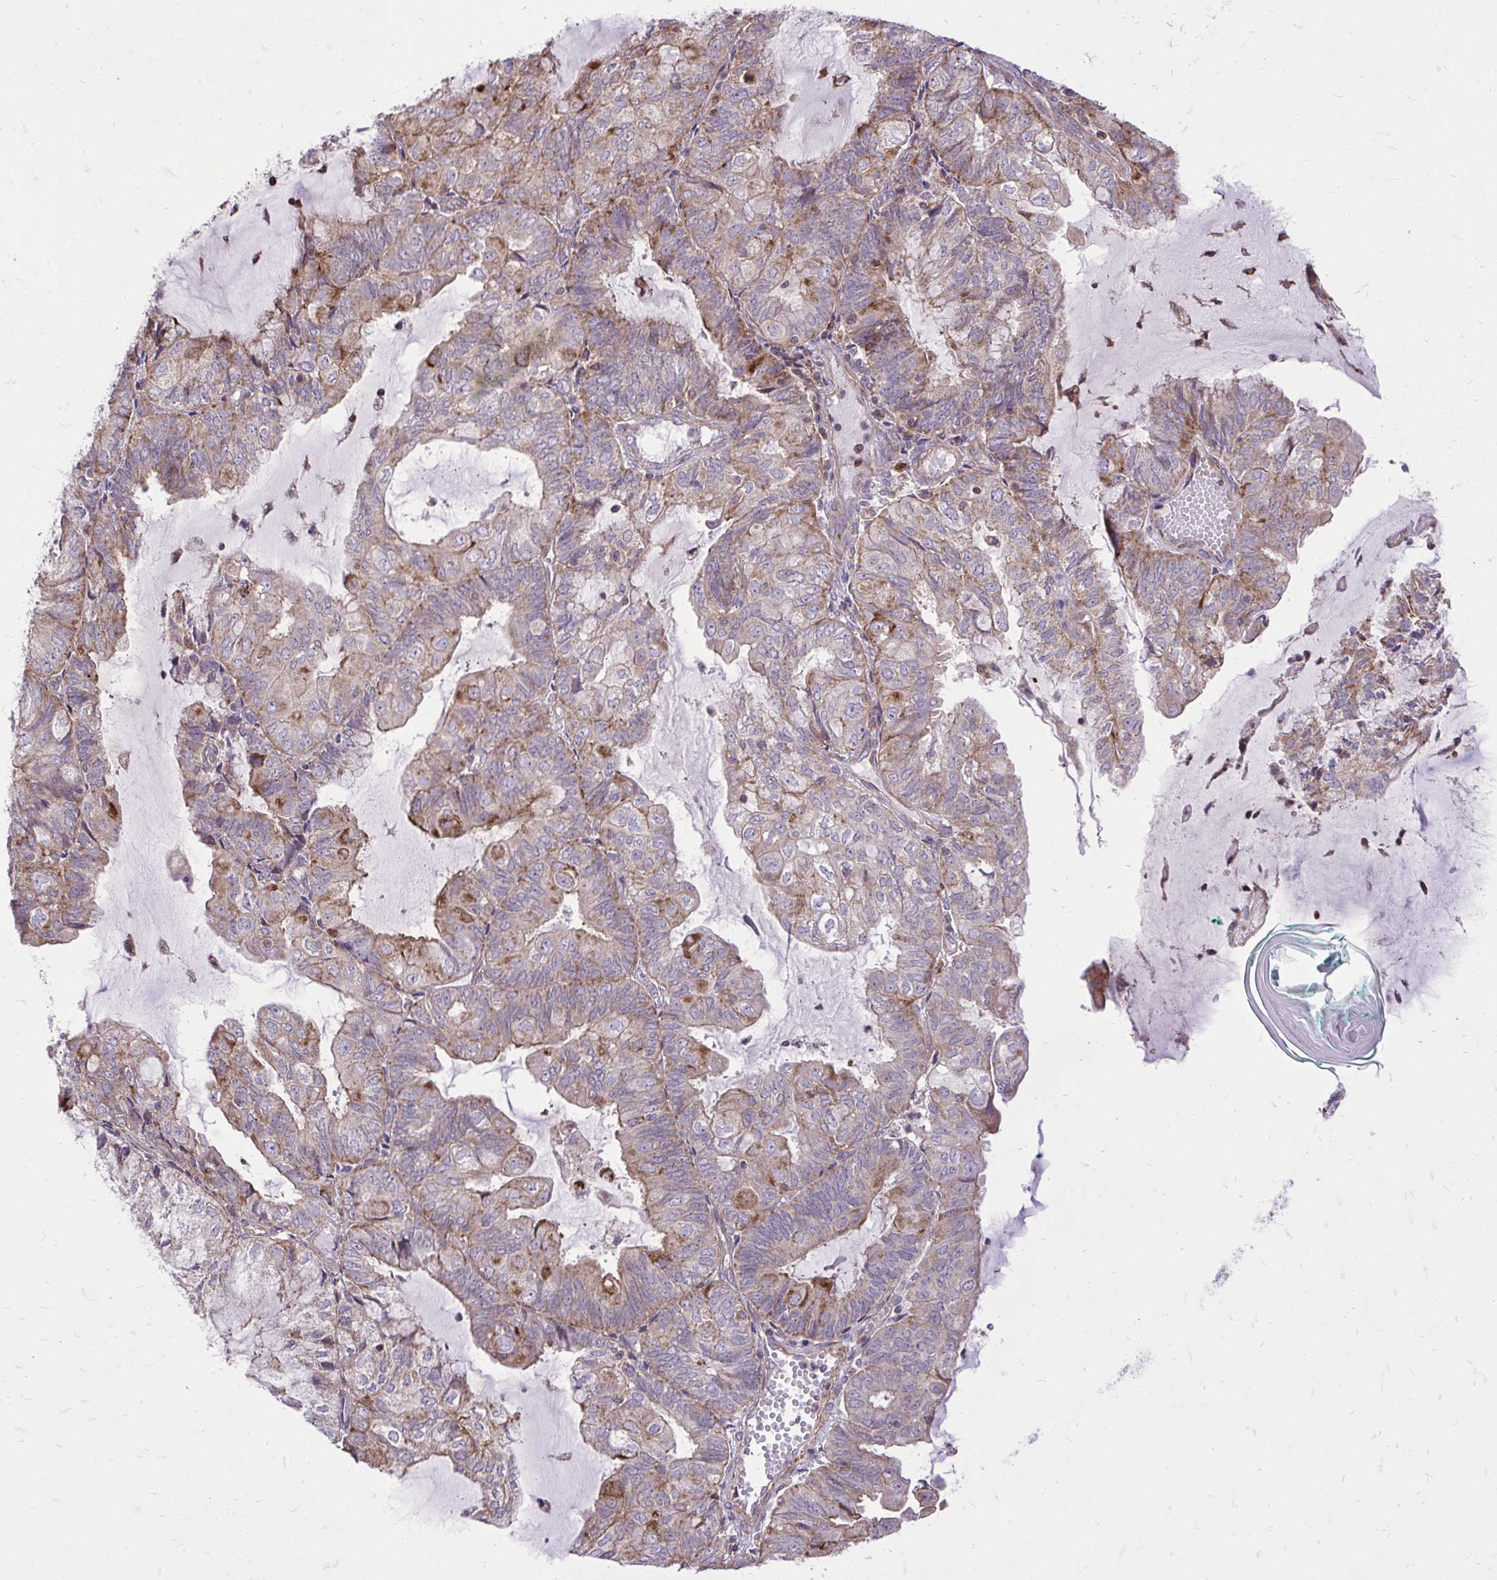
{"staining": {"intensity": "moderate", "quantity": "25%-75%", "location": "cytoplasmic/membranous"}, "tissue": "endometrial cancer", "cell_type": "Tumor cells", "image_type": "cancer", "snomed": [{"axis": "morphology", "description": "Adenocarcinoma, NOS"}, {"axis": "topography", "description": "Endometrium"}], "caption": "Adenocarcinoma (endometrial) tissue exhibits moderate cytoplasmic/membranous staining in about 25%-75% of tumor cells (Brightfield microscopy of DAB IHC at high magnification).", "gene": "SLC7A5", "patient": {"sex": "female", "age": 81}}